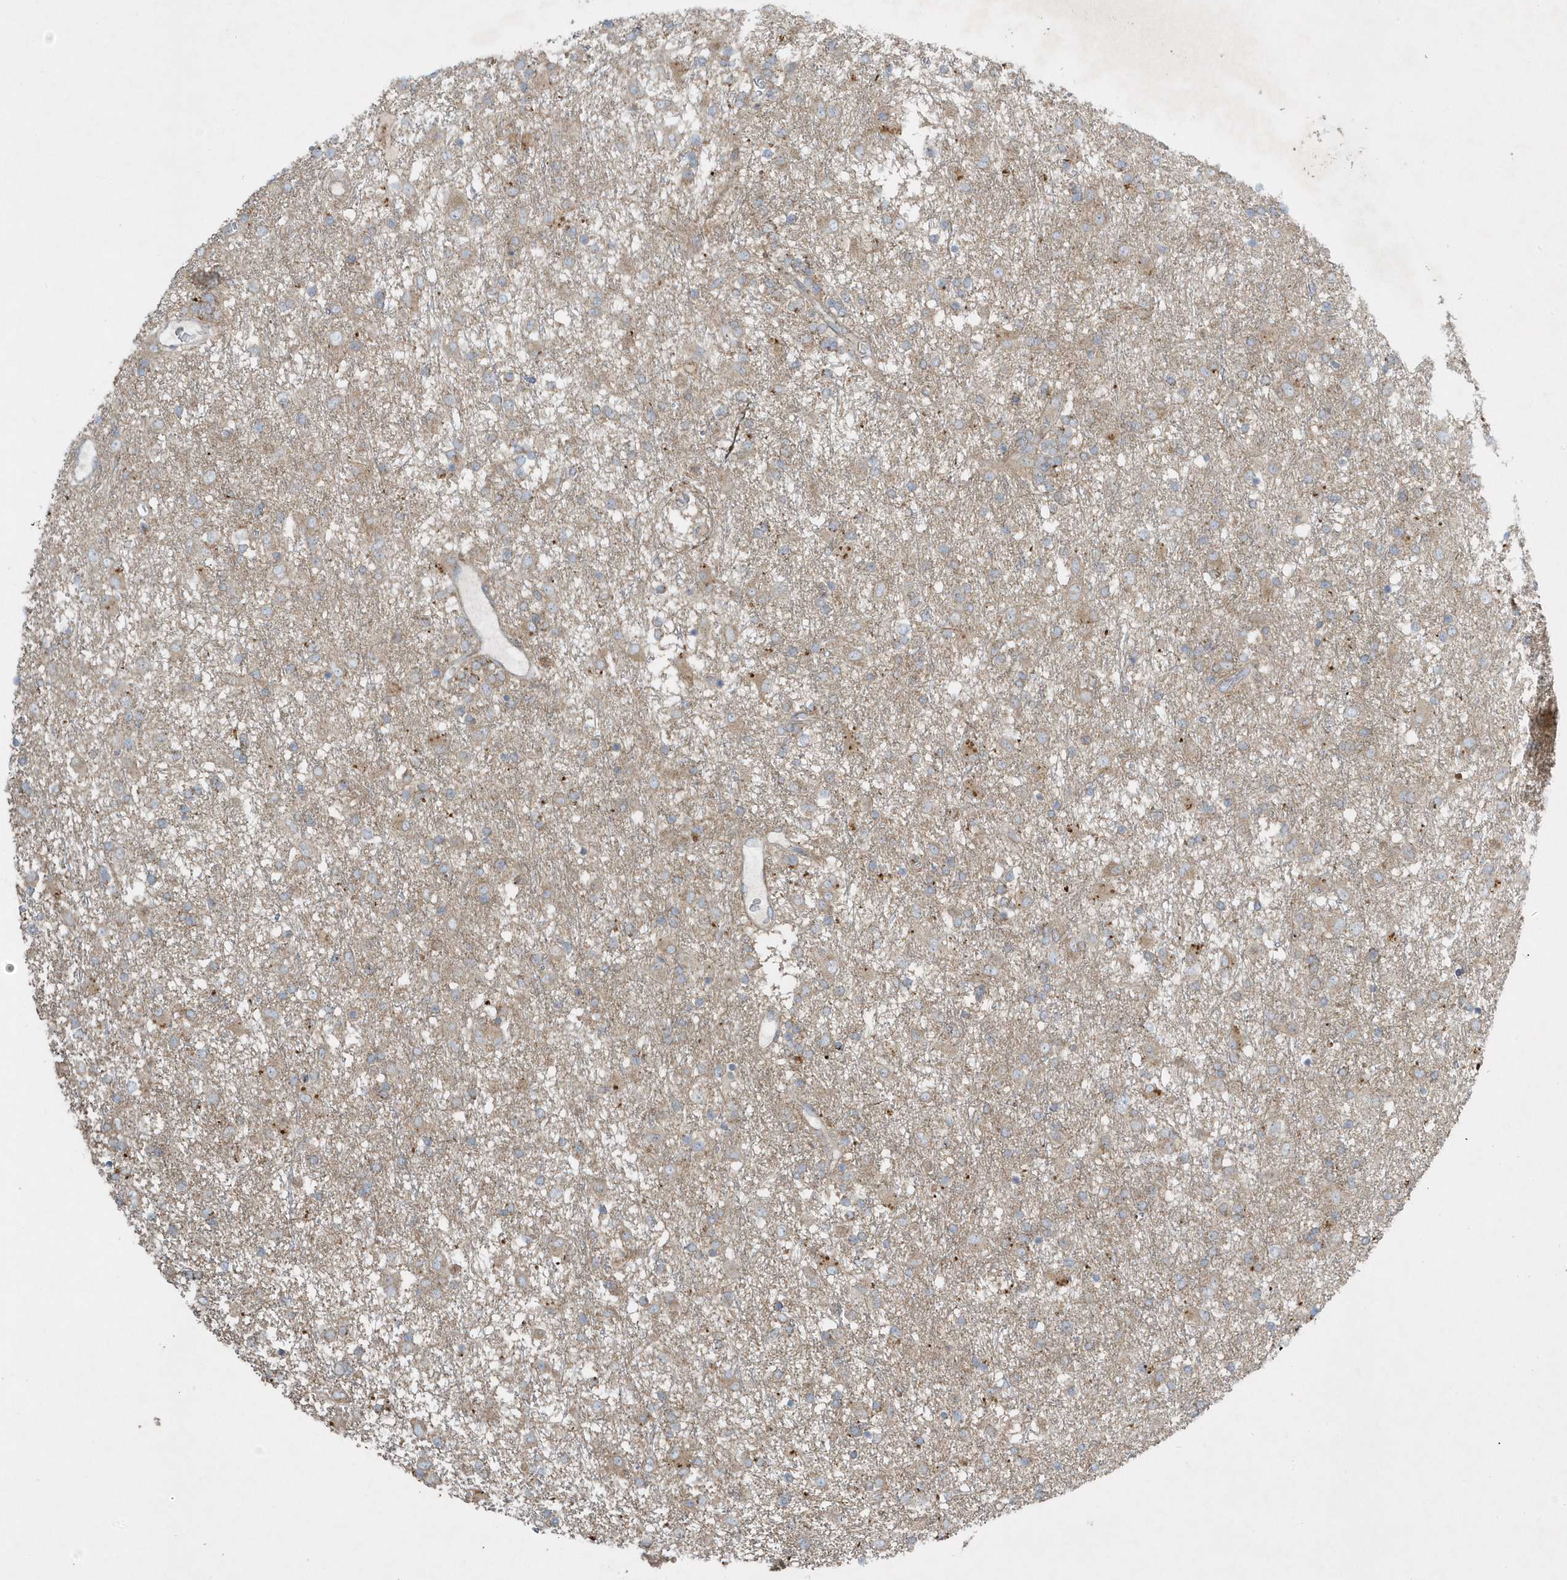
{"staining": {"intensity": "weak", "quantity": ">75%", "location": "cytoplasmic/membranous"}, "tissue": "glioma", "cell_type": "Tumor cells", "image_type": "cancer", "snomed": [{"axis": "morphology", "description": "Glioma, malignant, Low grade"}, {"axis": "topography", "description": "Brain"}], "caption": "Glioma stained with a brown dye demonstrates weak cytoplasmic/membranous positive staining in about >75% of tumor cells.", "gene": "SLC38A2", "patient": {"sex": "male", "age": 65}}